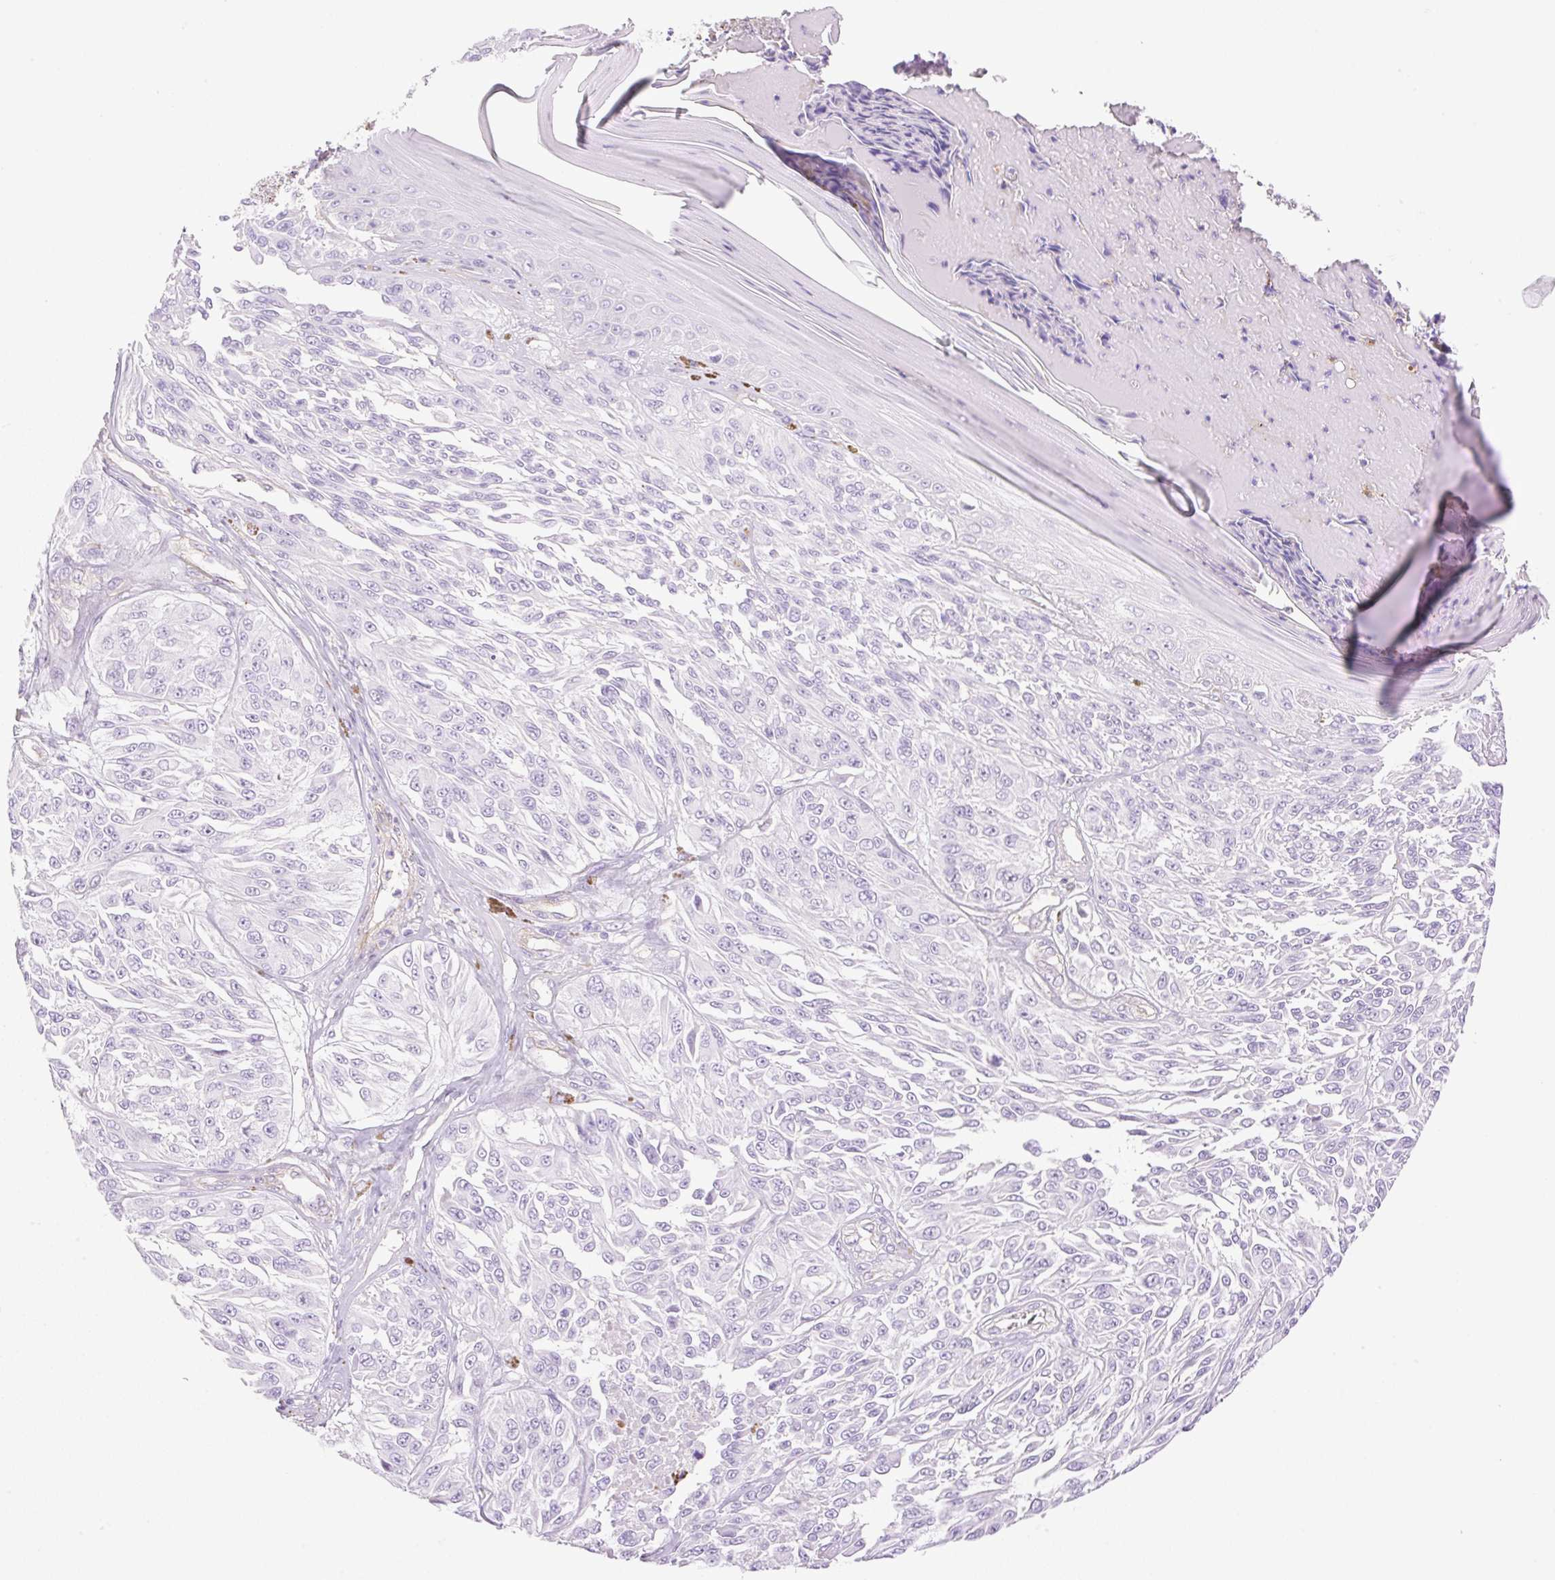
{"staining": {"intensity": "negative", "quantity": "none", "location": "none"}, "tissue": "melanoma", "cell_type": "Tumor cells", "image_type": "cancer", "snomed": [{"axis": "morphology", "description": "Malignant melanoma, NOS"}, {"axis": "topography", "description": "Skin"}], "caption": "This is an immunohistochemistry photomicrograph of malignant melanoma. There is no expression in tumor cells.", "gene": "EHD3", "patient": {"sex": "male", "age": 94}}